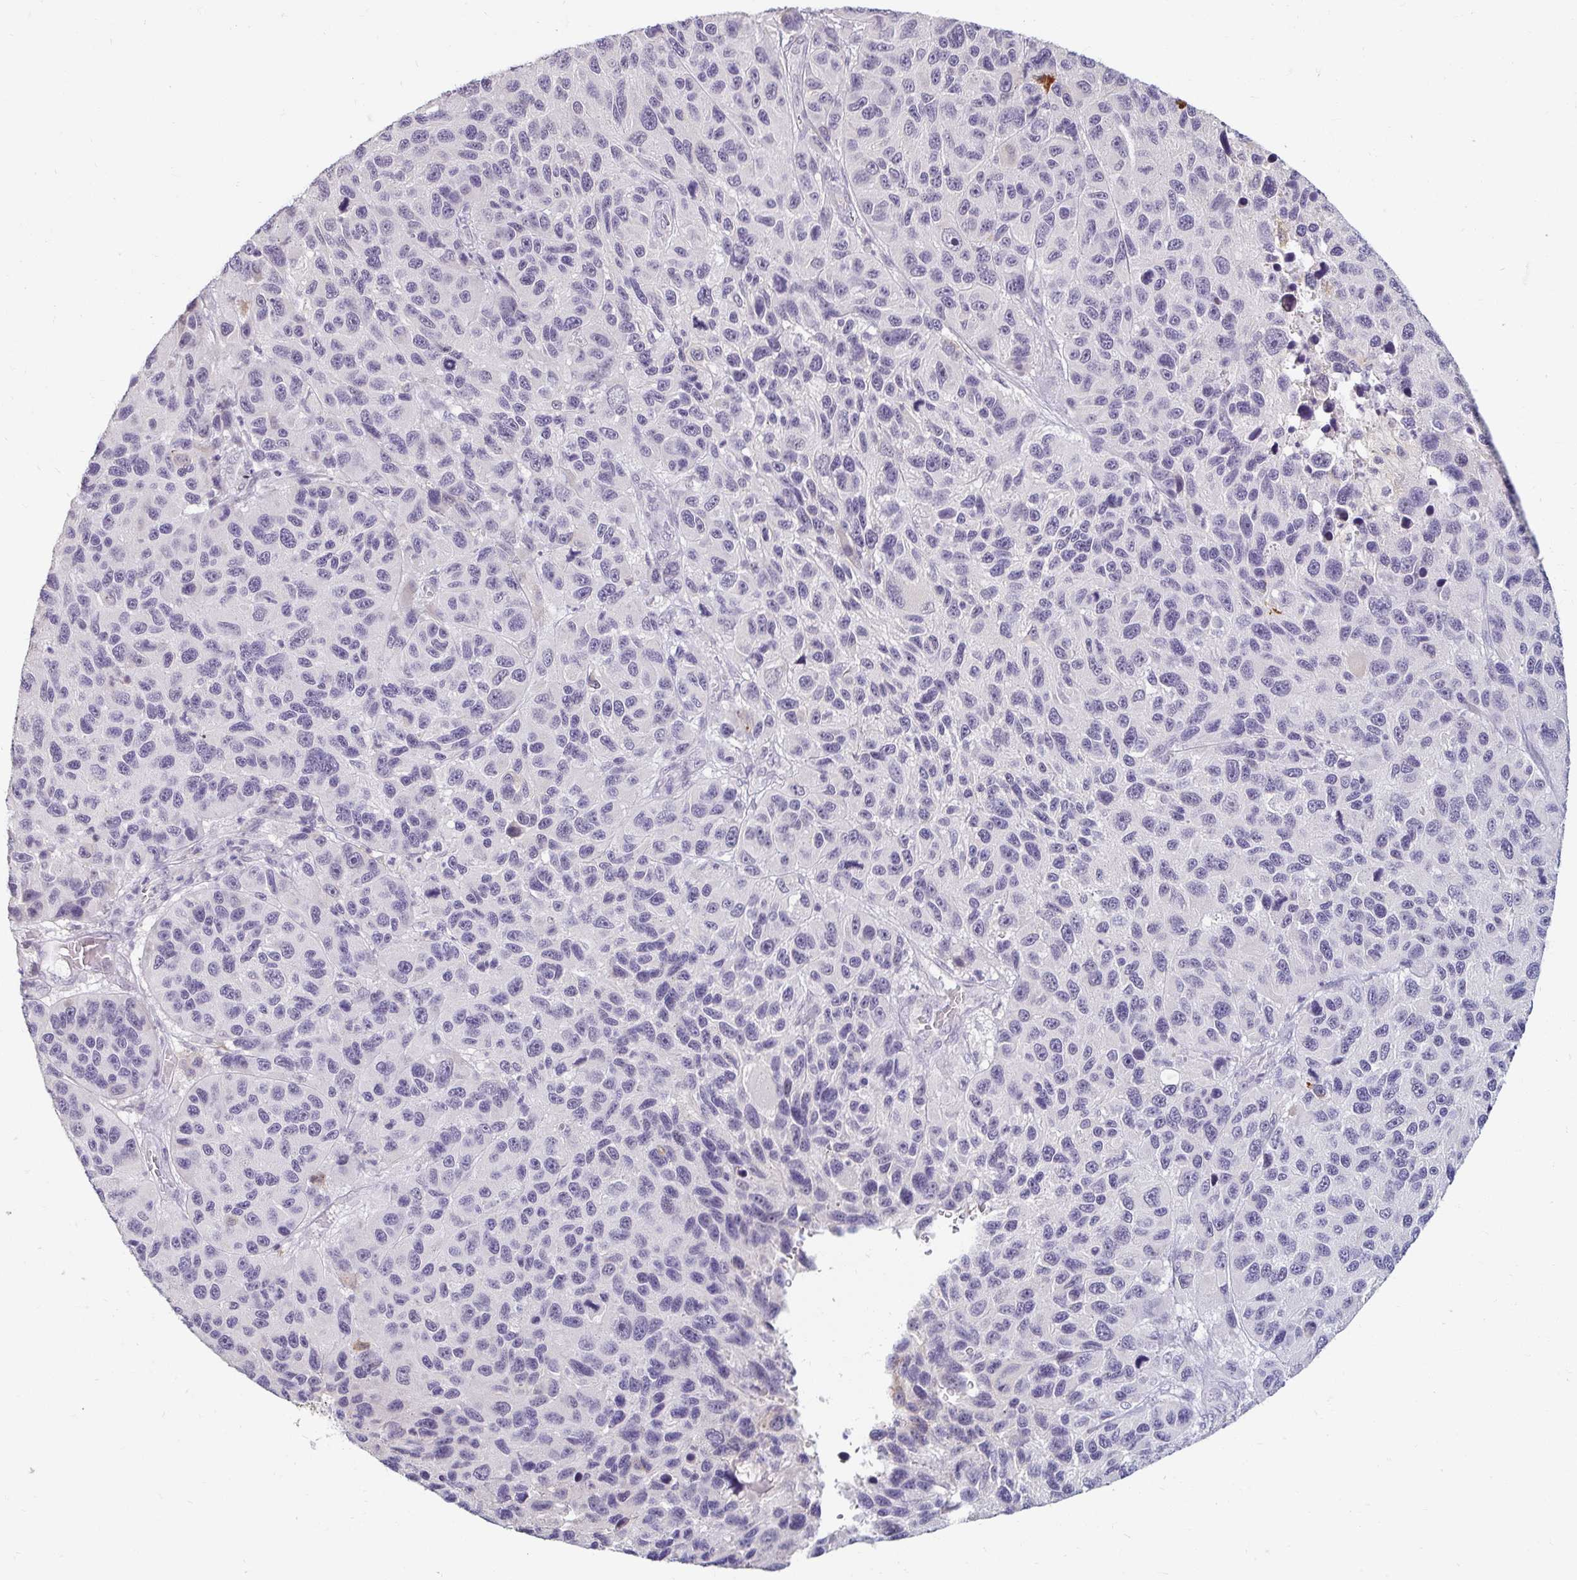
{"staining": {"intensity": "negative", "quantity": "none", "location": "none"}, "tissue": "melanoma", "cell_type": "Tumor cells", "image_type": "cancer", "snomed": [{"axis": "morphology", "description": "Malignant melanoma, NOS"}, {"axis": "topography", "description": "Skin"}], "caption": "This is an IHC photomicrograph of human melanoma. There is no staining in tumor cells.", "gene": "DDN", "patient": {"sex": "male", "age": 53}}